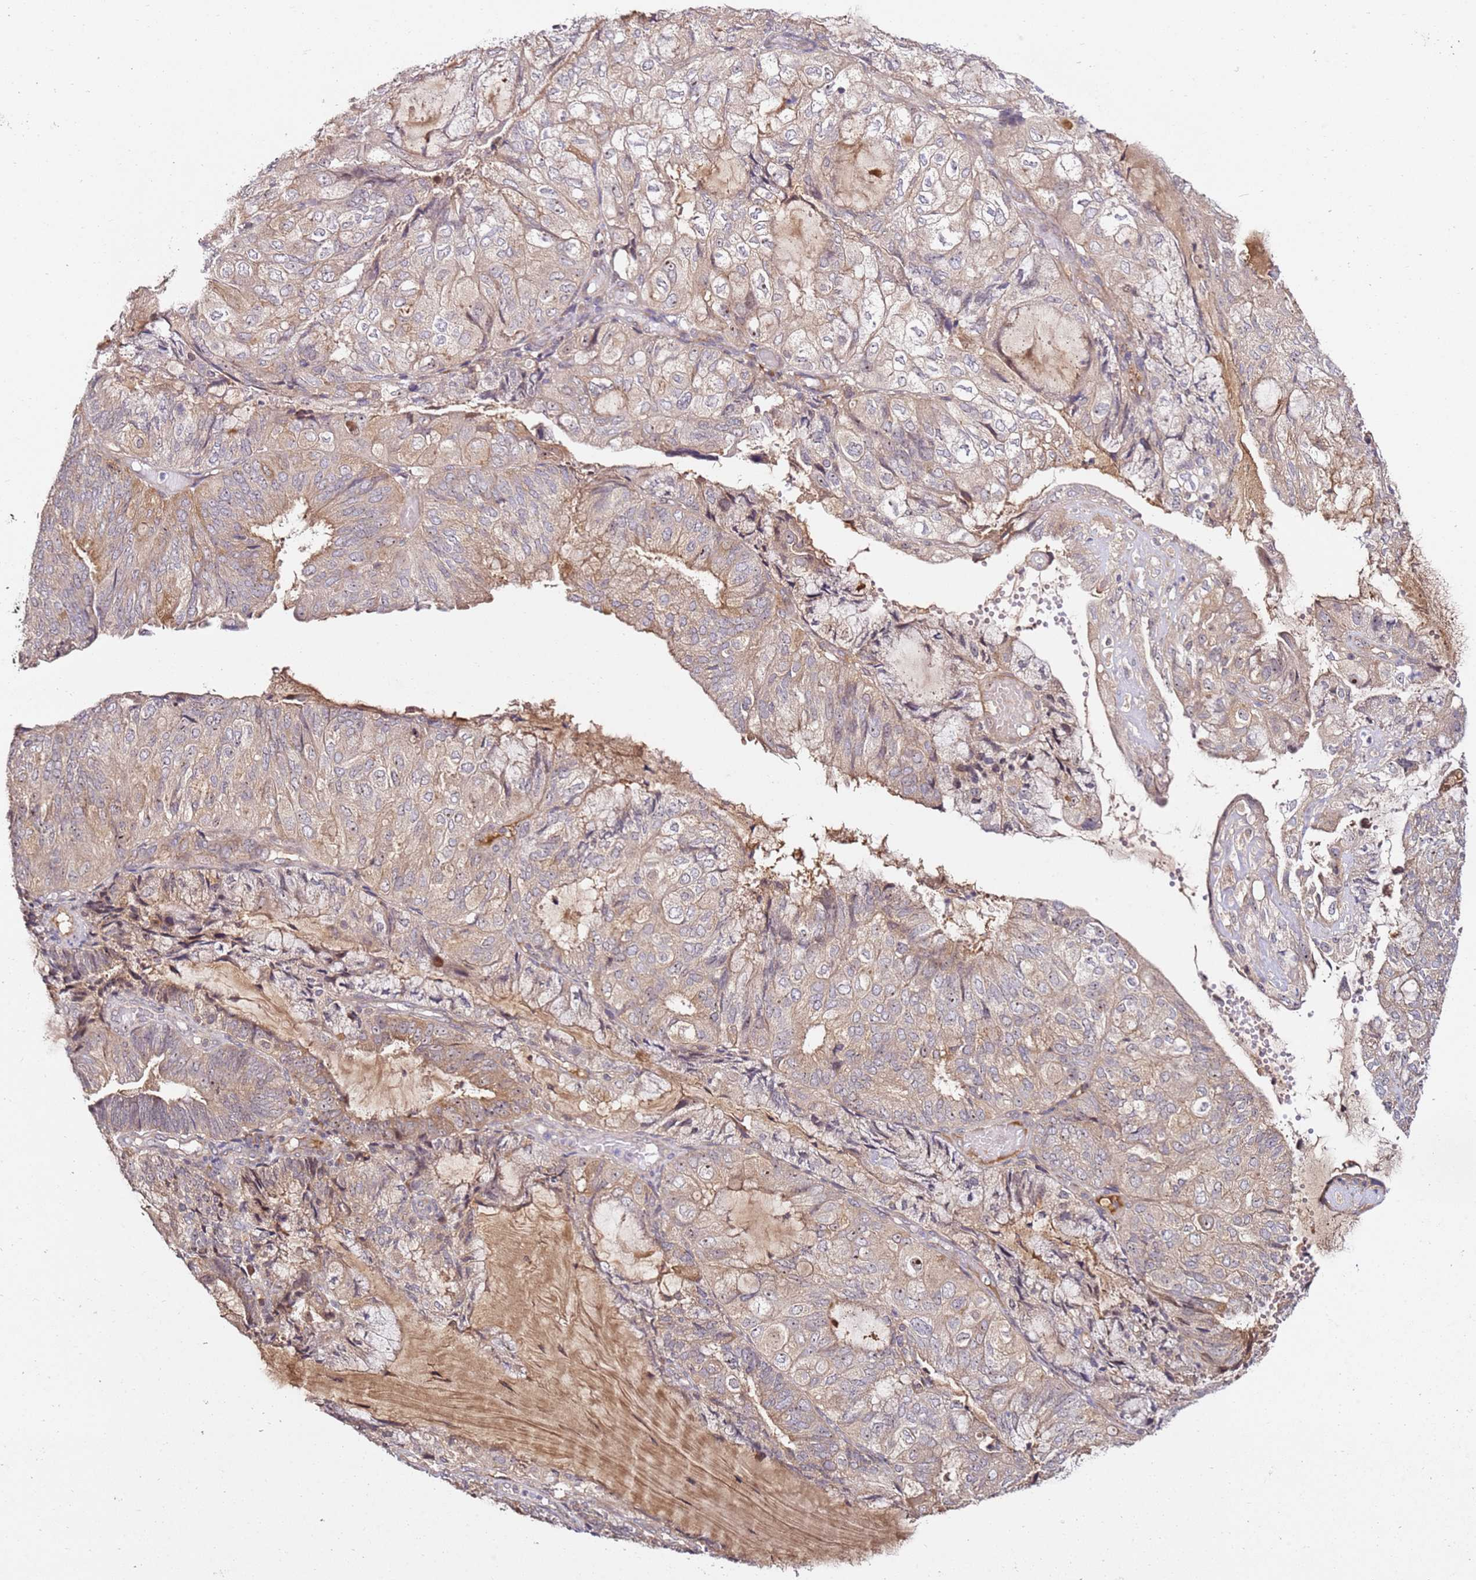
{"staining": {"intensity": "weak", "quantity": "25%-75%", "location": "cytoplasmic/membranous"}, "tissue": "endometrial cancer", "cell_type": "Tumor cells", "image_type": "cancer", "snomed": [{"axis": "morphology", "description": "Adenocarcinoma, NOS"}, {"axis": "topography", "description": "Endometrium"}], "caption": "Human endometrial adenocarcinoma stained with a protein marker exhibits weak staining in tumor cells.", "gene": "DDX27", "patient": {"sex": "female", "age": 81}}